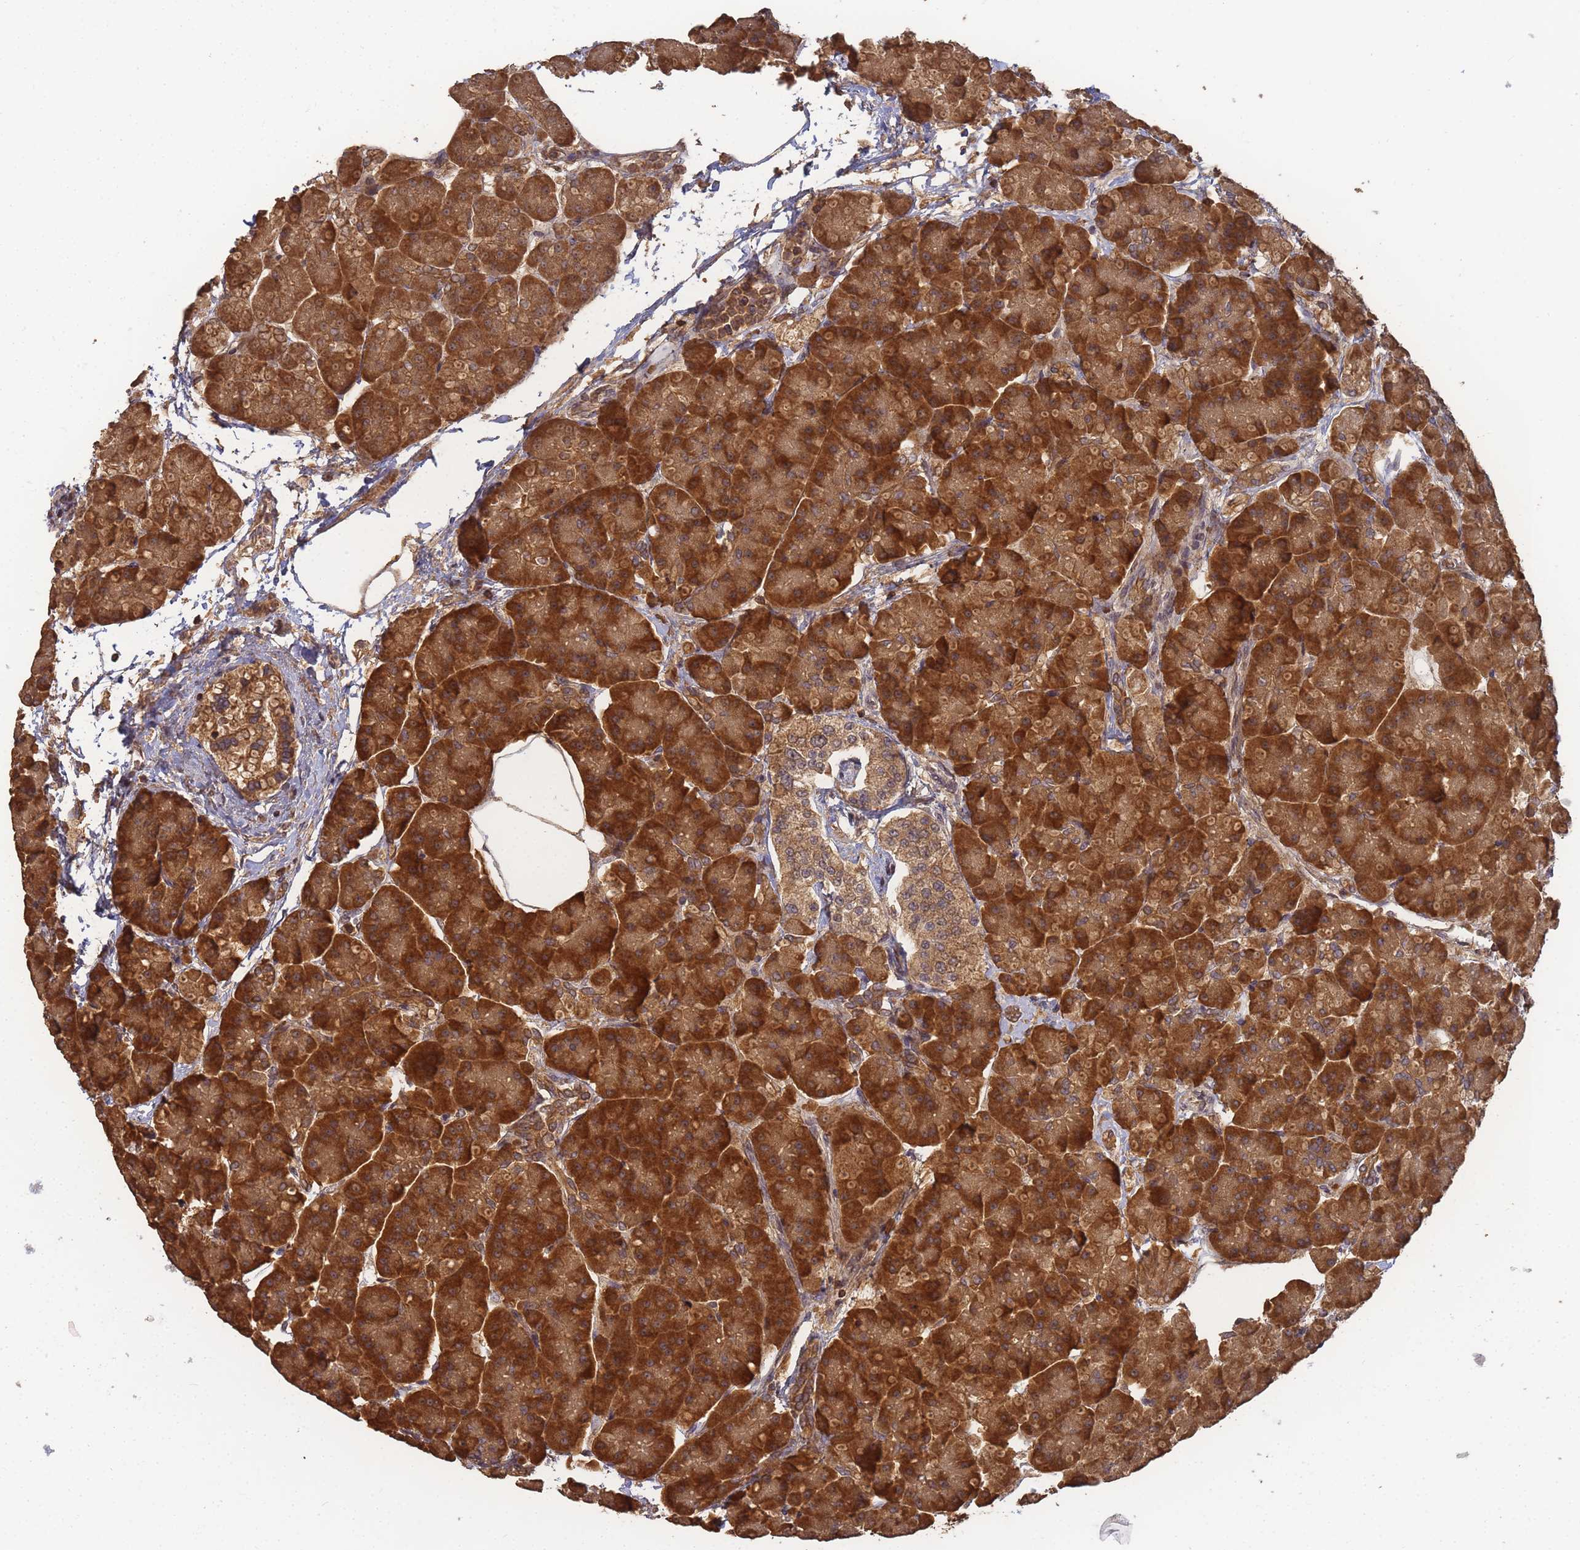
{"staining": {"intensity": "strong", "quantity": ">75%", "location": "cytoplasmic/membranous"}, "tissue": "pancreas", "cell_type": "Exocrine glandular cells", "image_type": "normal", "snomed": [{"axis": "morphology", "description": "Normal tissue, NOS"}, {"axis": "topography", "description": "Pancreas"}], "caption": "Immunohistochemical staining of benign human pancreas displays high levels of strong cytoplasmic/membranous staining in approximately >75% of exocrine glandular cells.", "gene": "ALKBH1", "patient": {"sex": "female", "age": 70}}